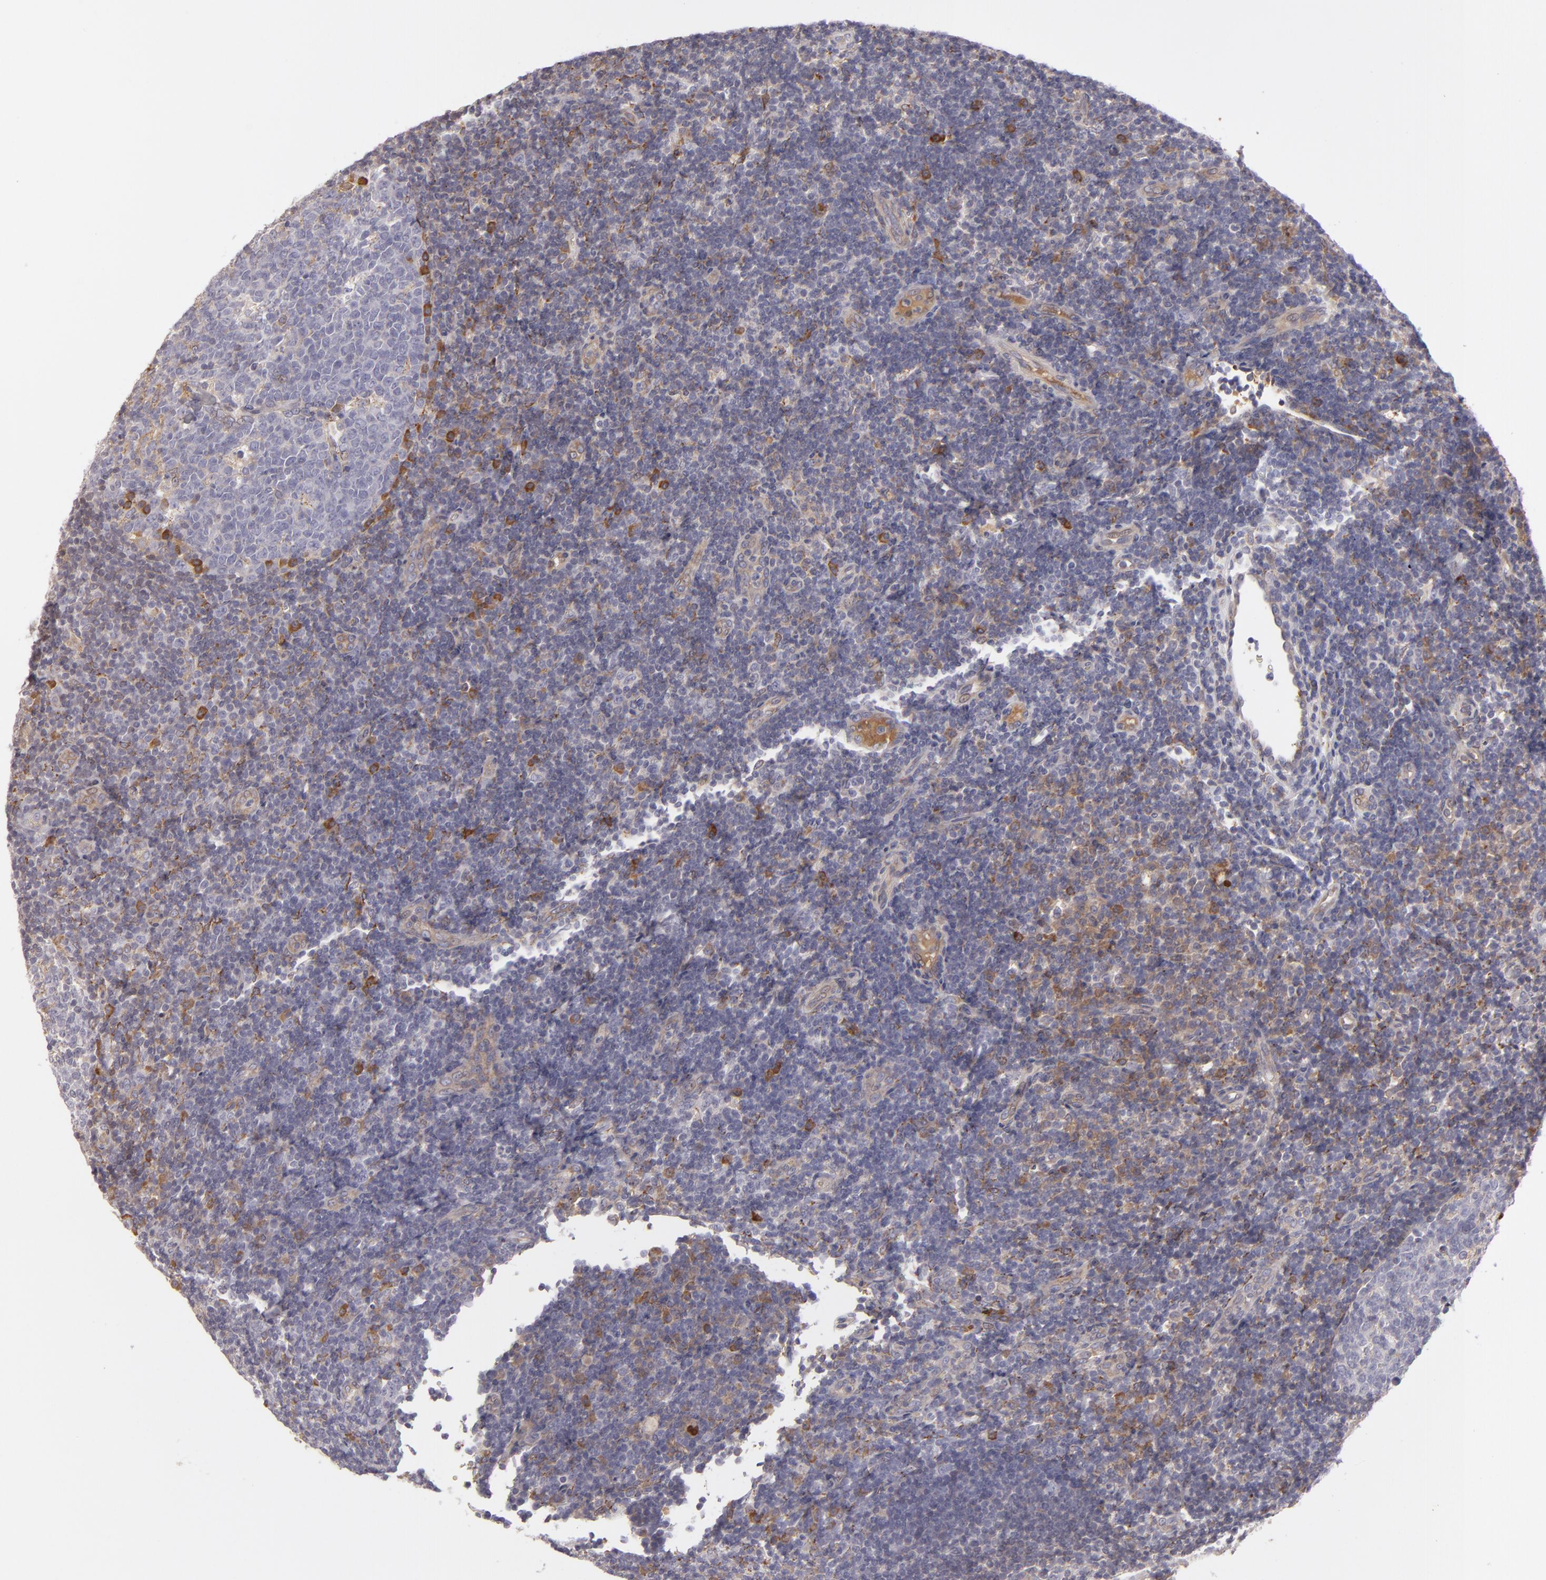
{"staining": {"intensity": "negative", "quantity": "none", "location": "none"}, "tissue": "tonsil", "cell_type": "Germinal center cells", "image_type": "normal", "snomed": [{"axis": "morphology", "description": "Normal tissue, NOS"}, {"axis": "topography", "description": "Tonsil"}], "caption": "This is an IHC photomicrograph of unremarkable human tonsil. There is no positivity in germinal center cells.", "gene": "CFB", "patient": {"sex": "female", "age": 40}}